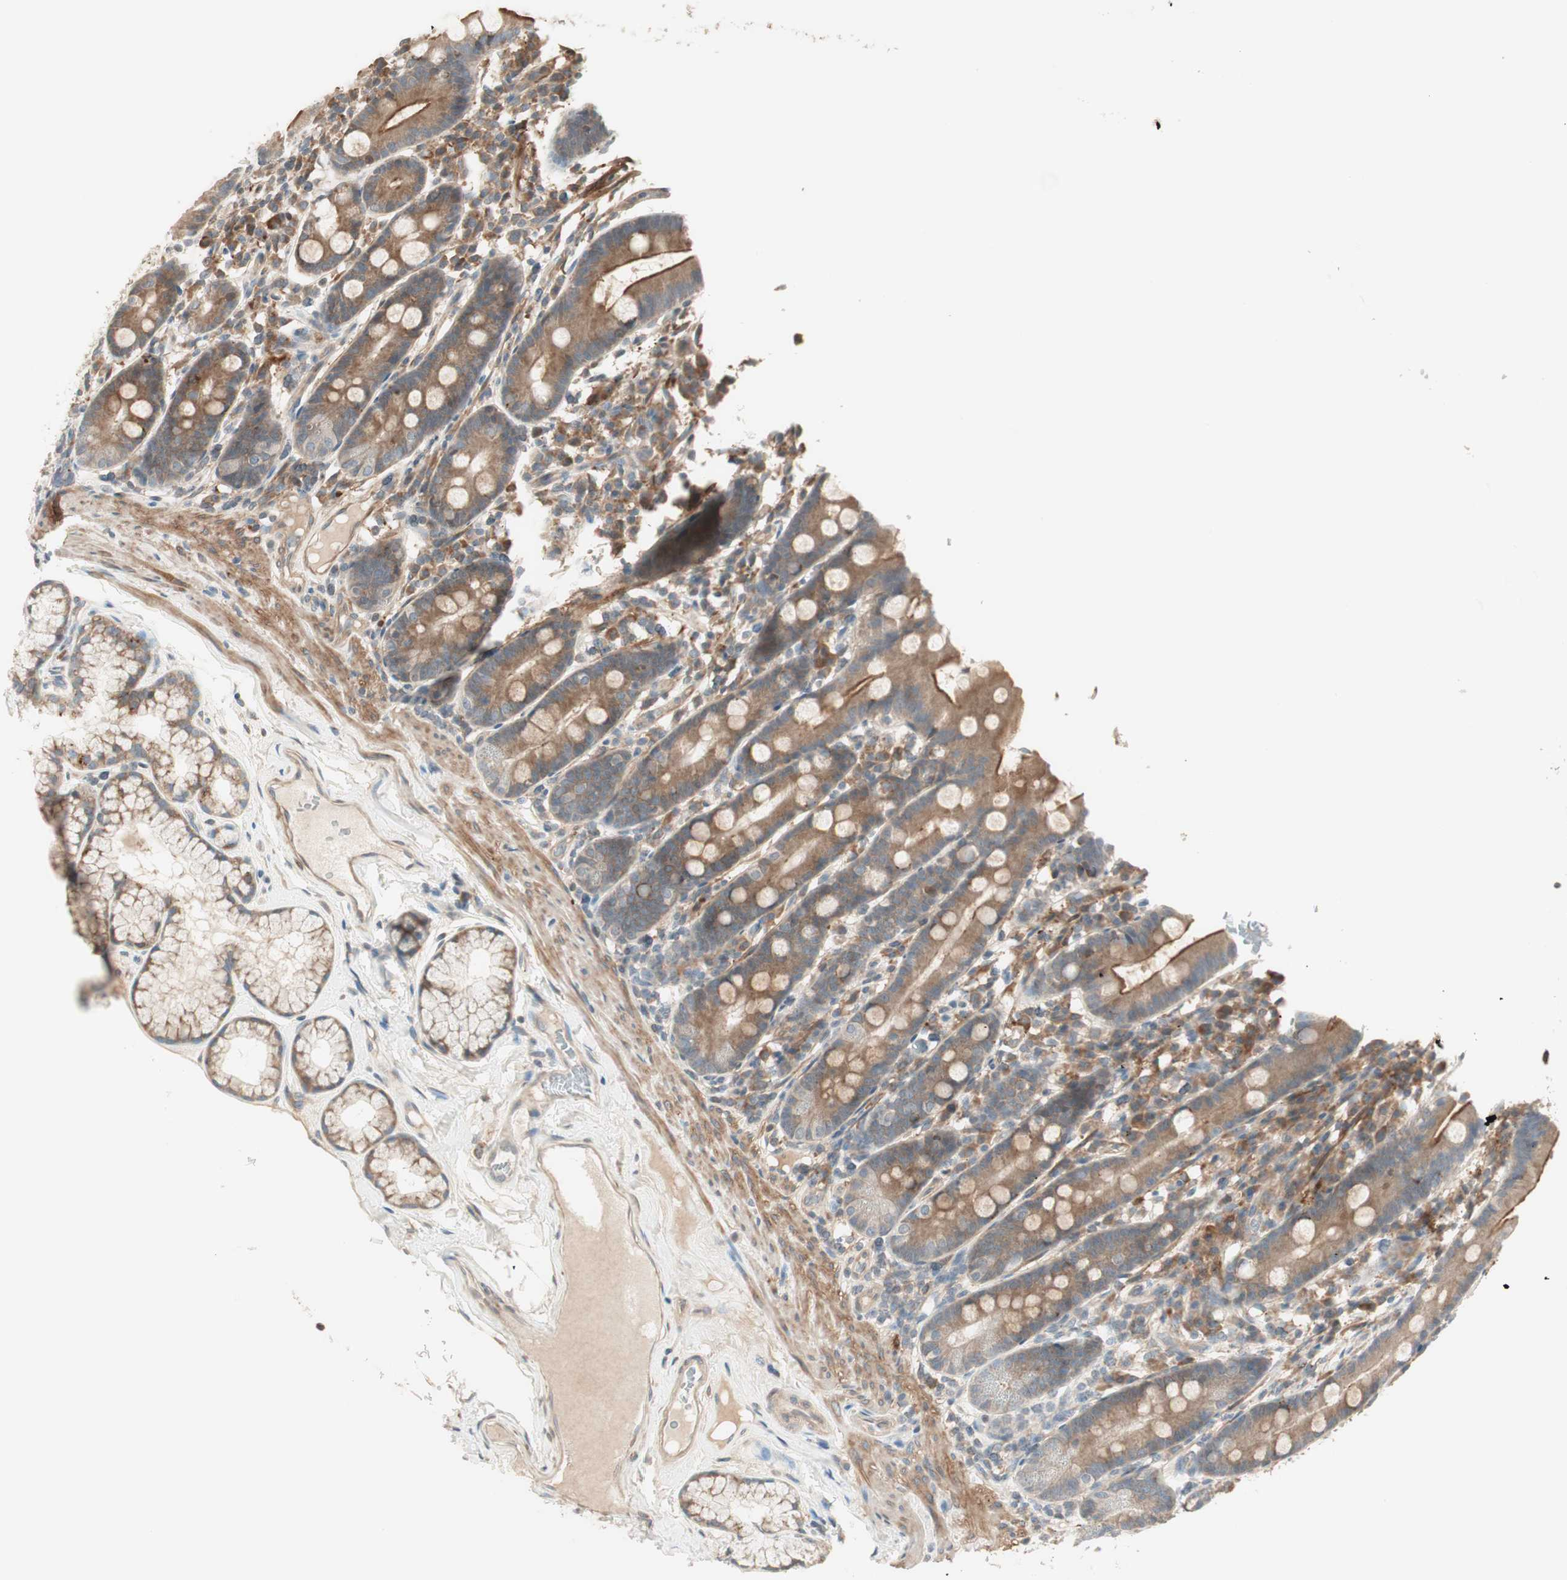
{"staining": {"intensity": "moderate", "quantity": ">75%", "location": "cytoplasmic/membranous"}, "tissue": "duodenum", "cell_type": "Glandular cells", "image_type": "normal", "snomed": [{"axis": "morphology", "description": "Normal tissue, NOS"}, {"axis": "topography", "description": "Duodenum"}], "caption": "The immunohistochemical stain highlights moderate cytoplasmic/membranous positivity in glandular cells of benign duodenum. Using DAB (3,3'-diaminobenzidine) (brown) and hematoxylin (blue) stains, captured at high magnification using brightfield microscopy.", "gene": "SFRP1", "patient": {"sex": "male", "age": 50}}